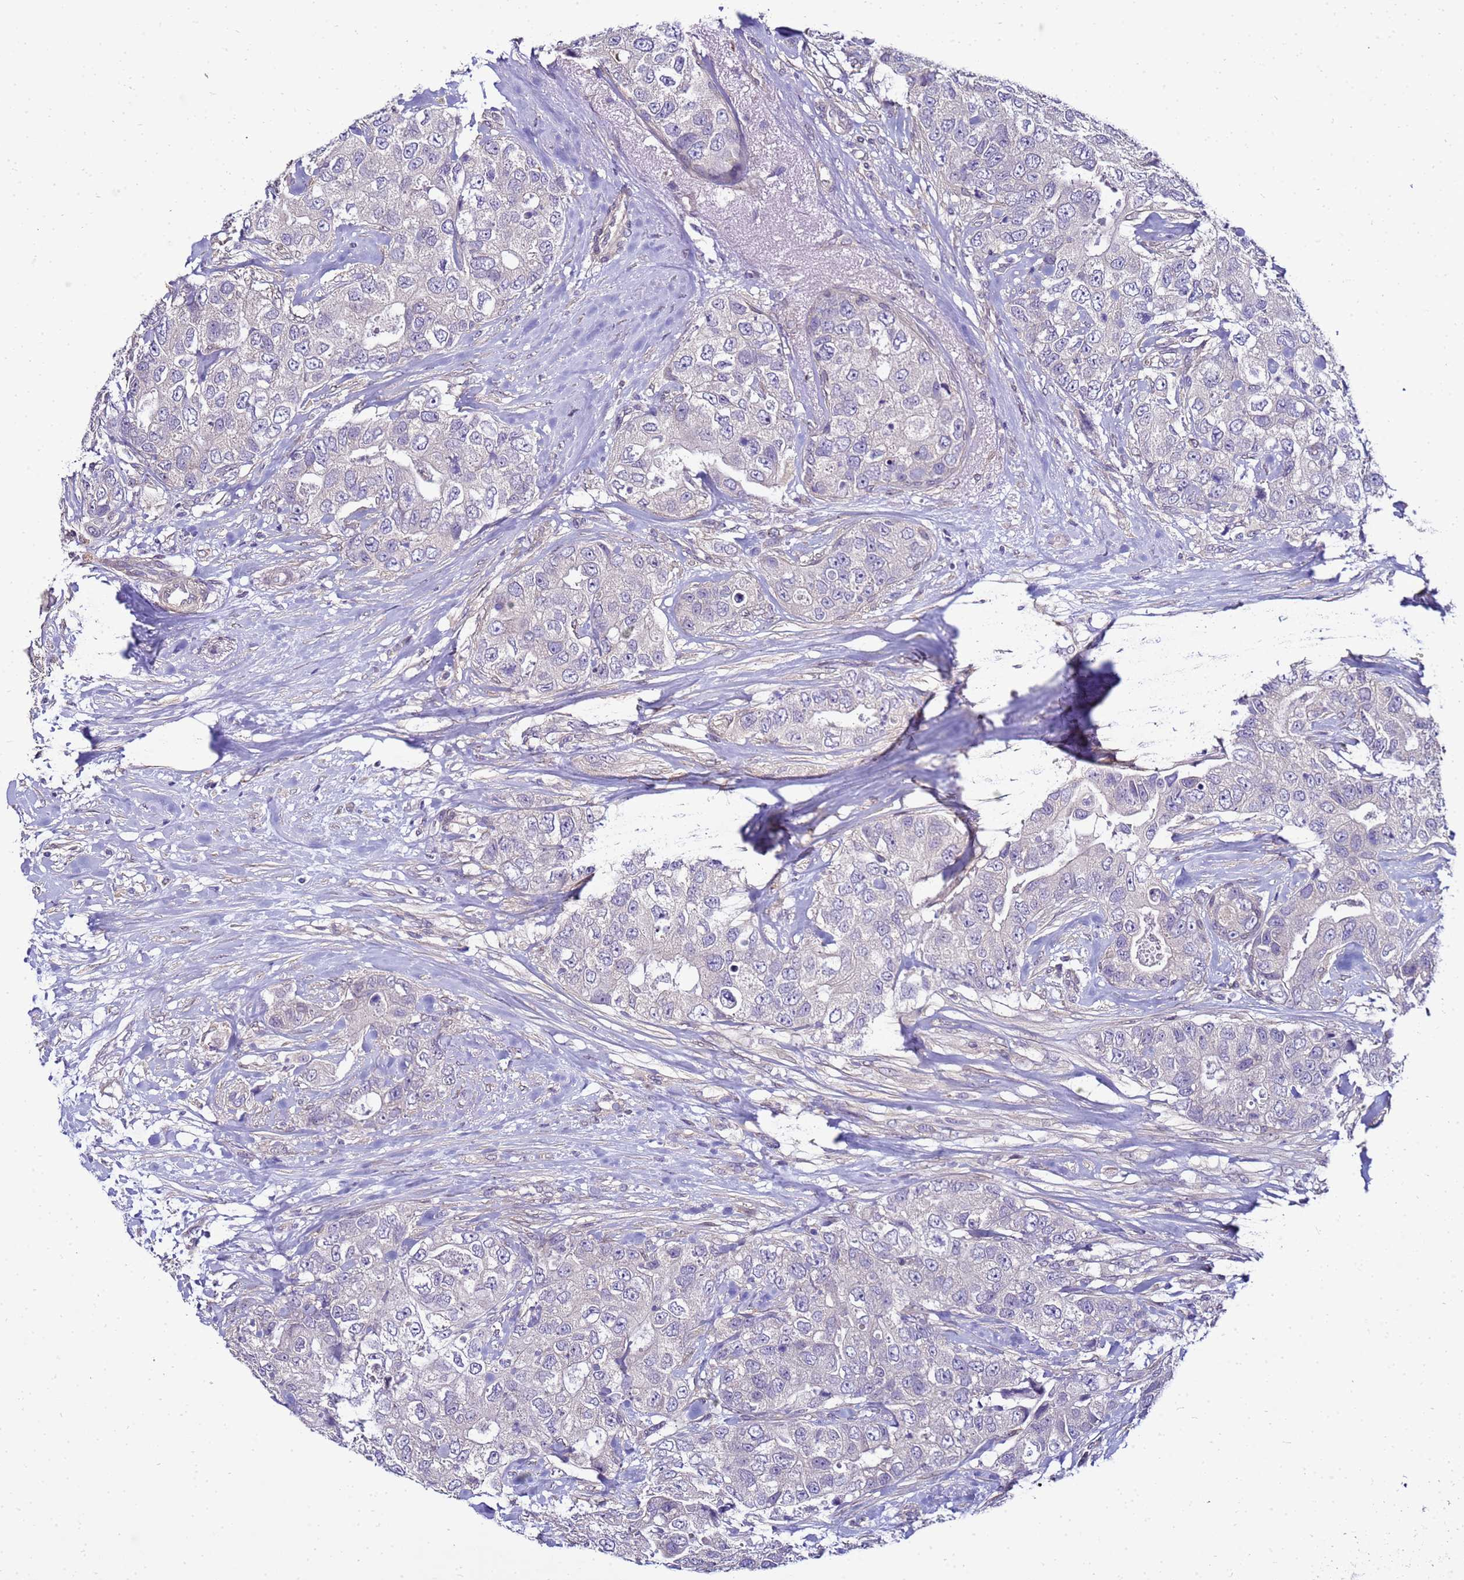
{"staining": {"intensity": "negative", "quantity": "none", "location": "none"}, "tissue": "breast cancer", "cell_type": "Tumor cells", "image_type": "cancer", "snomed": [{"axis": "morphology", "description": "Duct carcinoma"}, {"axis": "topography", "description": "Breast"}], "caption": "Immunohistochemical staining of human breast invasive ductal carcinoma exhibits no significant expression in tumor cells.", "gene": "FAM166B", "patient": {"sex": "female", "age": 62}}